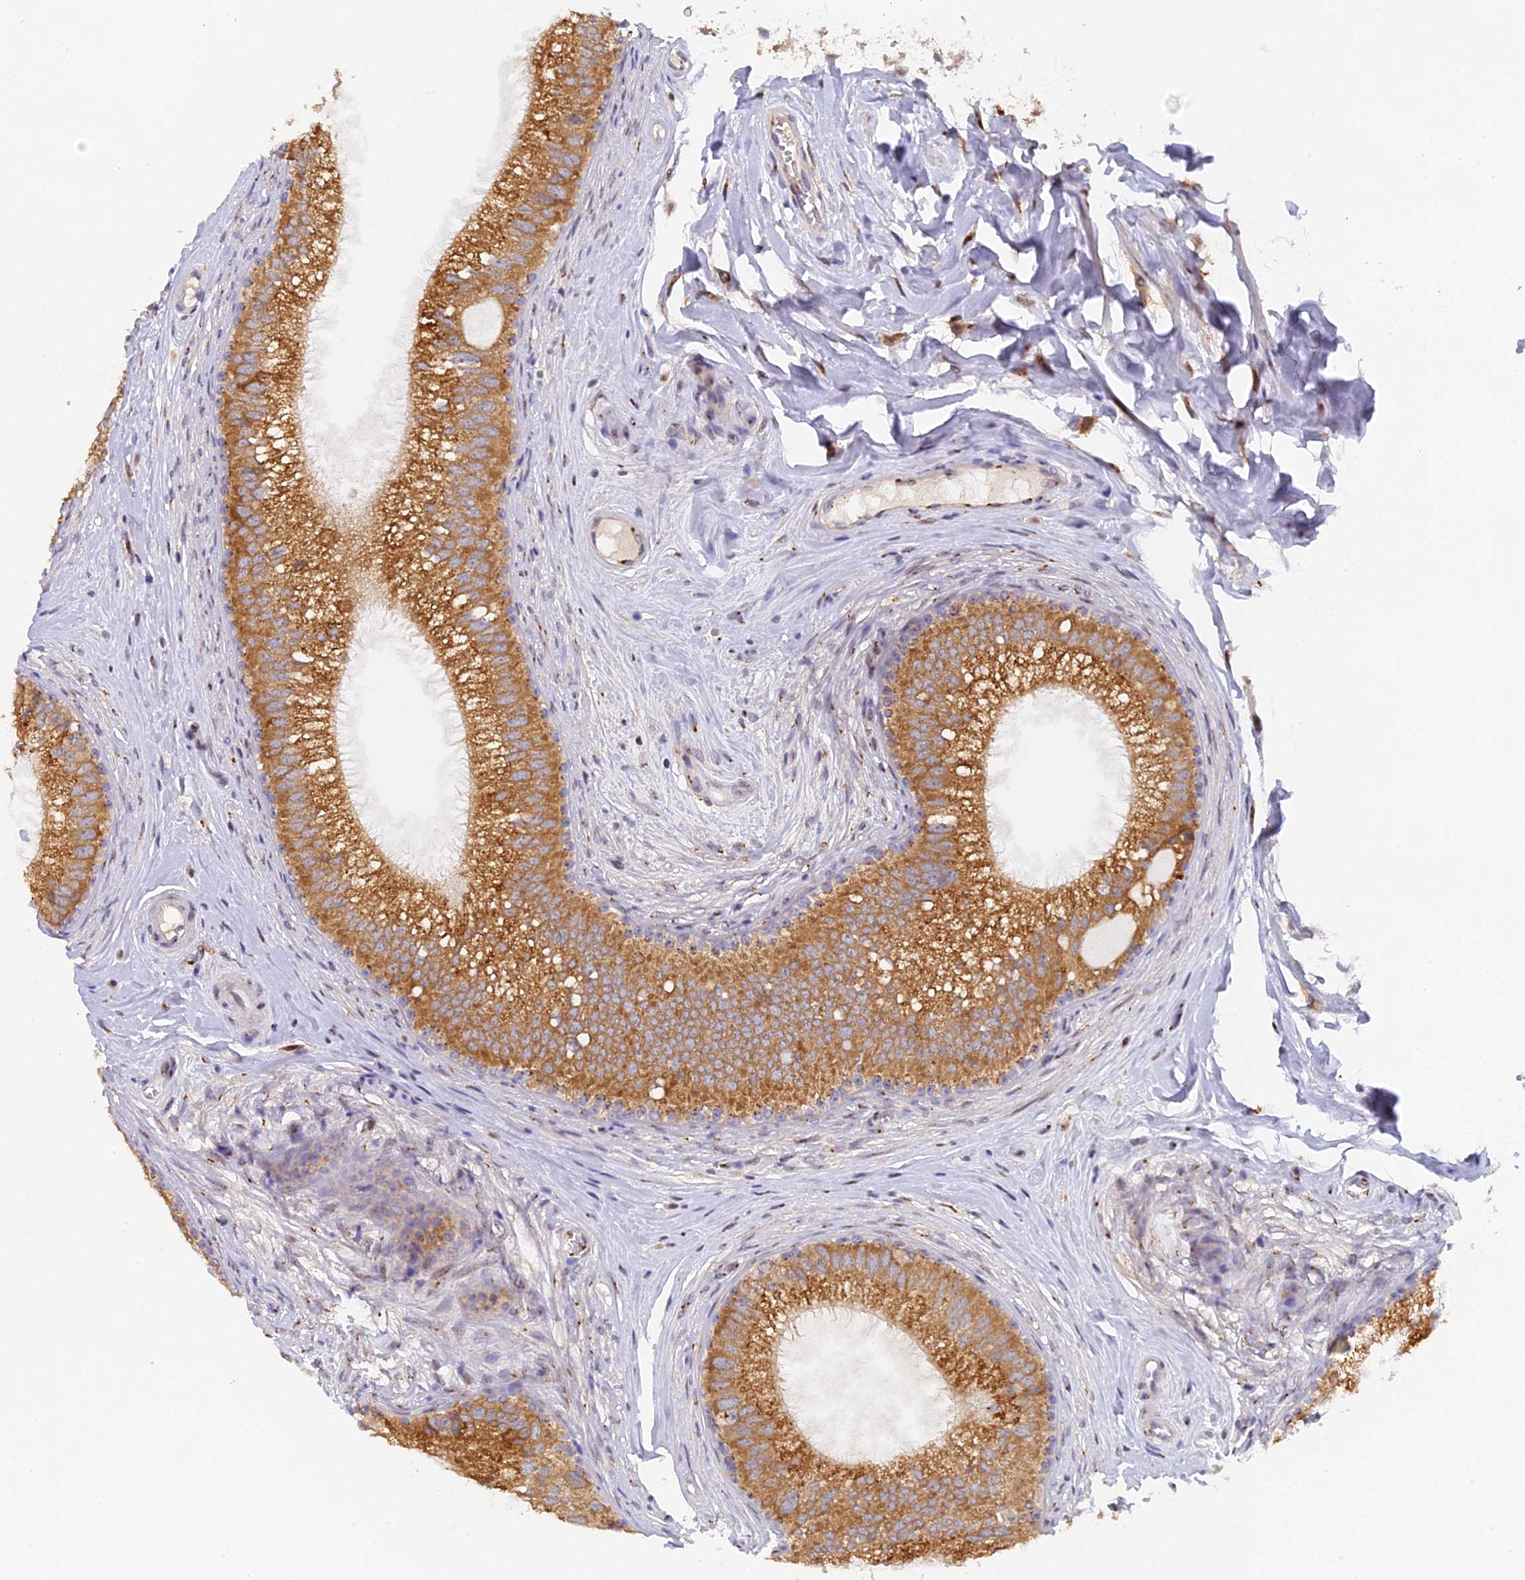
{"staining": {"intensity": "strong", "quantity": ">75%", "location": "cytoplasmic/membranous"}, "tissue": "epididymis", "cell_type": "Glandular cells", "image_type": "normal", "snomed": [{"axis": "morphology", "description": "Normal tissue, NOS"}, {"axis": "topography", "description": "Epididymis"}], "caption": "This photomicrograph shows normal epididymis stained with immunohistochemistry (IHC) to label a protein in brown. The cytoplasmic/membranous of glandular cells show strong positivity for the protein. Nuclei are counter-stained blue.", "gene": "SNX17", "patient": {"sex": "male", "age": 33}}